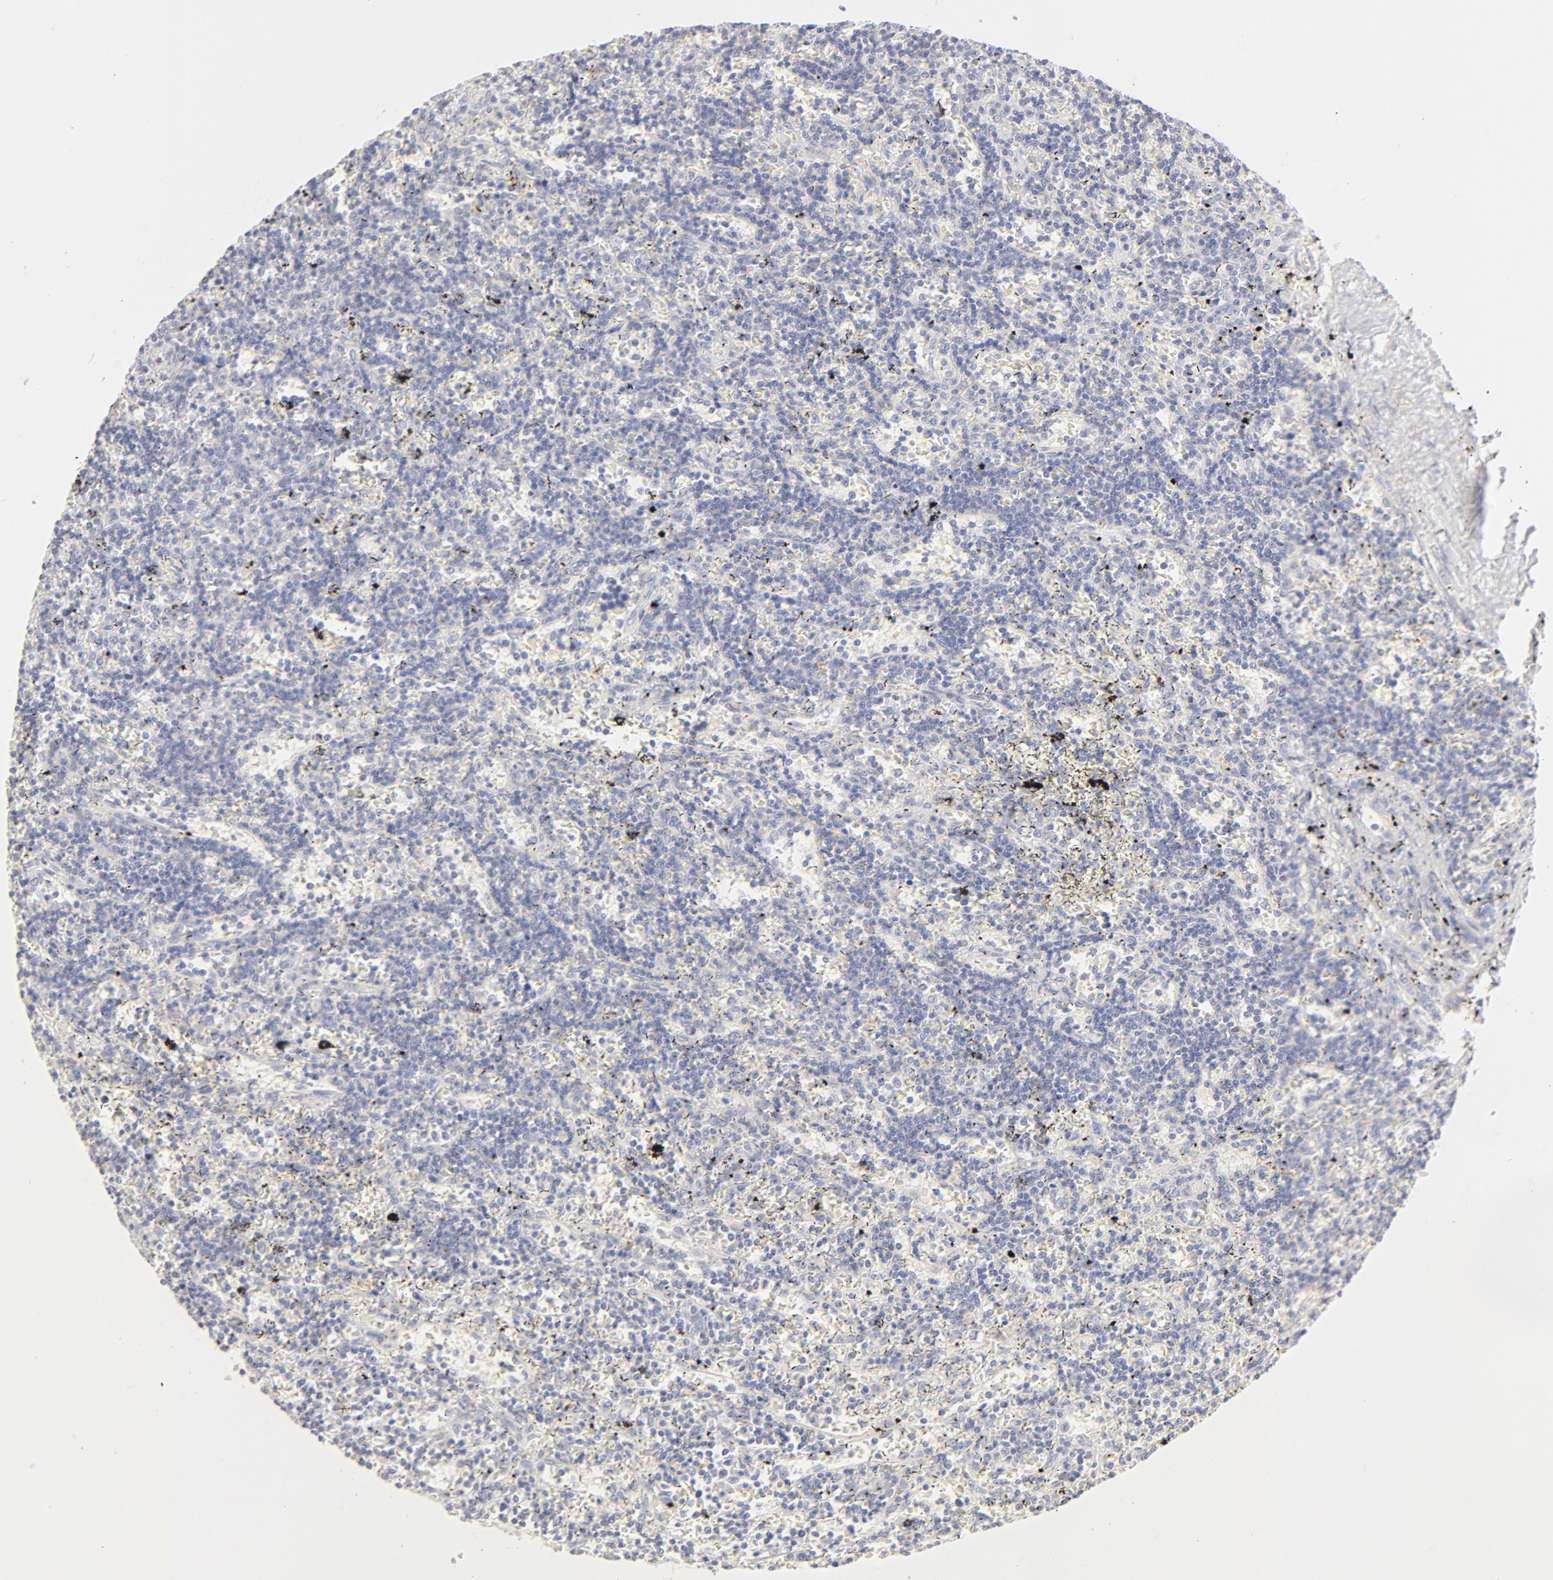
{"staining": {"intensity": "negative", "quantity": "none", "location": "none"}, "tissue": "lymphoma", "cell_type": "Tumor cells", "image_type": "cancer", "snomed": [{"axis": "morphology", "description": "Malignant lymphoma, non-Hodgkin's type, Low grade"}, {"axis": "topography", "description": "Spleen"}], "caption": "A photomicrograph of human malignant lymphoma, non-Hodgkin's type (low-grade) is negative for staining in tumor cells.", "gene": "NKX2-2", "patient": {"sex": "male", "age": 60}}